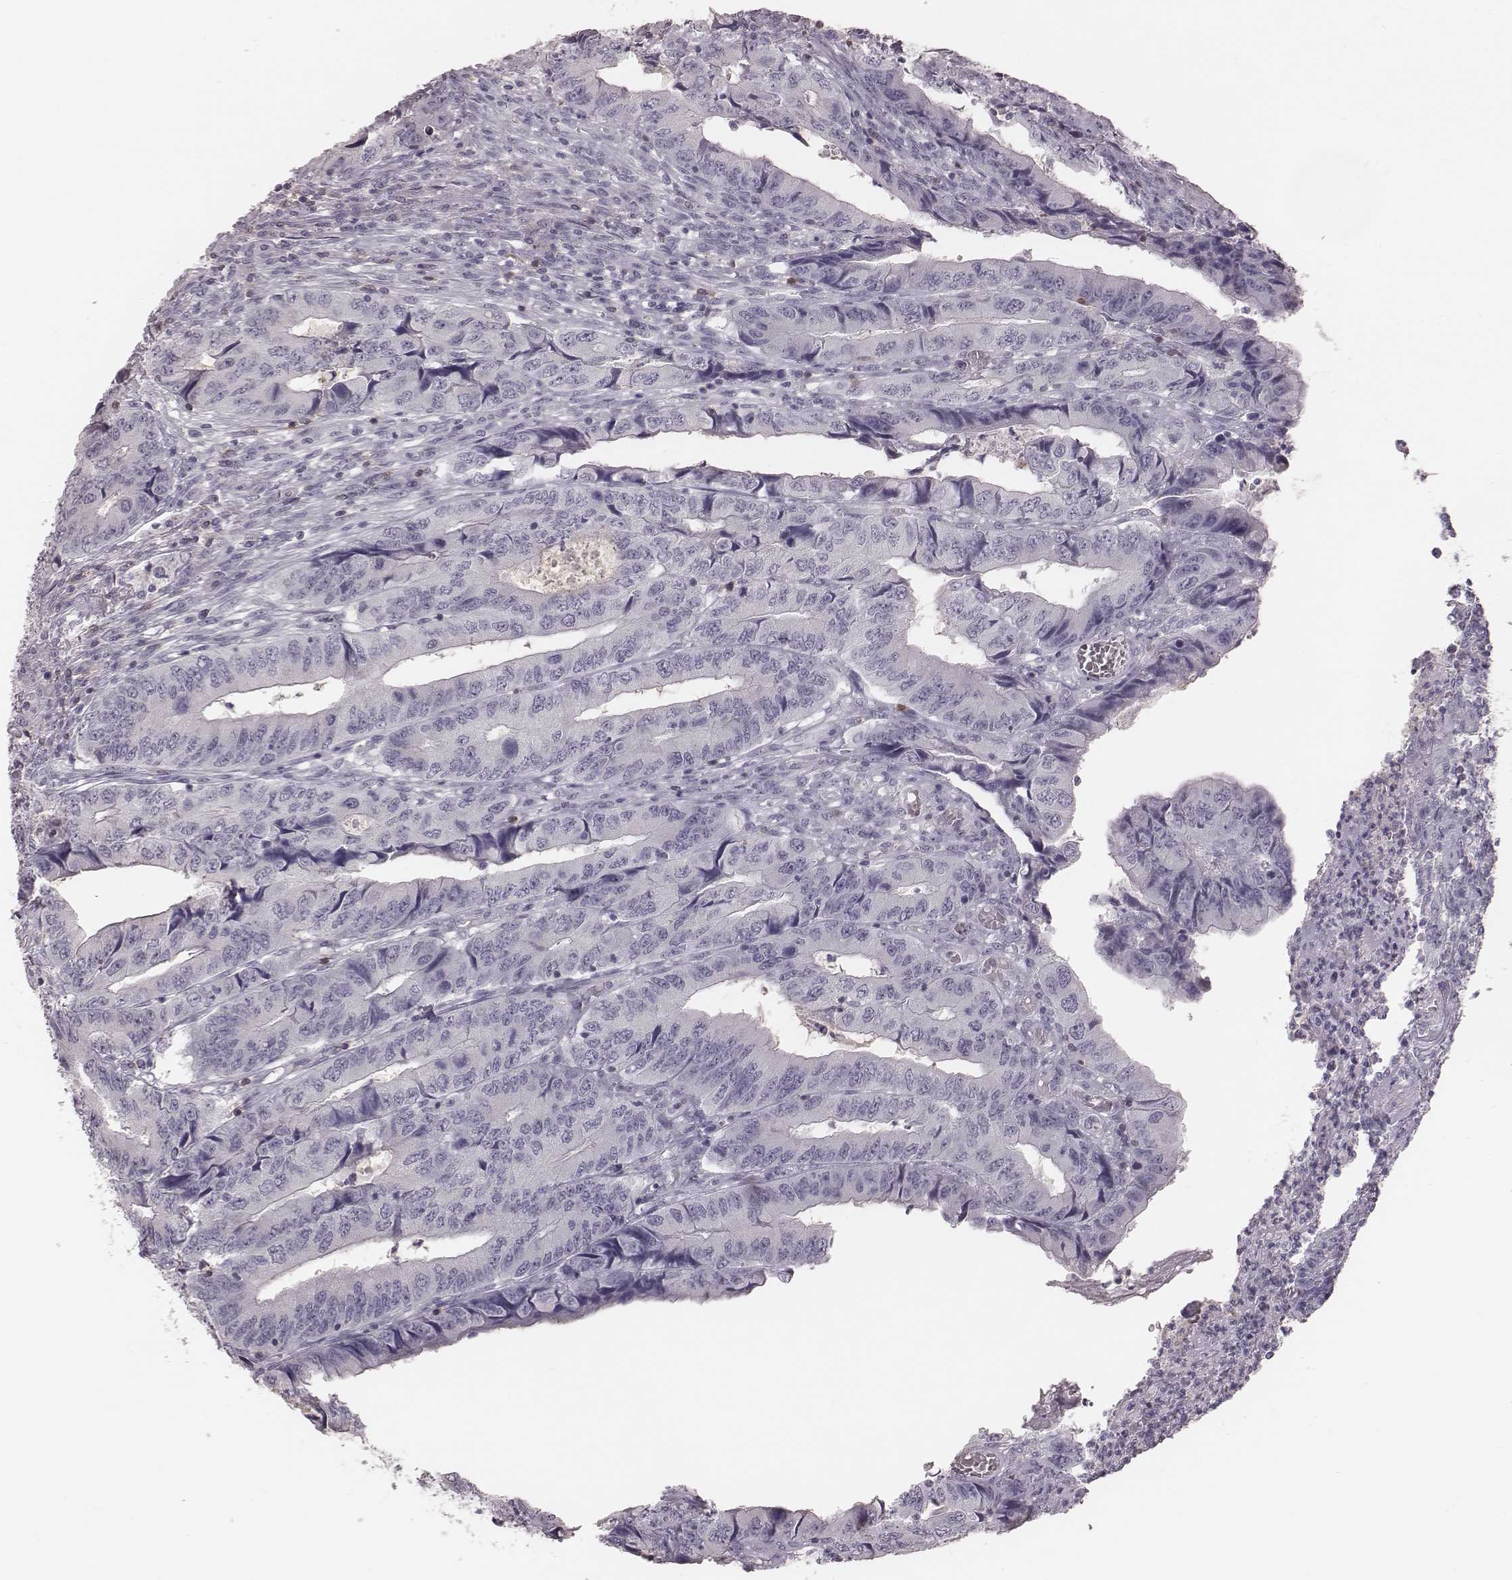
{"staining": {"intensity": "negative", "quantity": "none", "location": "none"}, "tissue": "colorectal cancer", "cell_type": "Tumor cells", "image_type": "cancer", "snomed": [{"axis": "morphology", "description": "Adenocarcinoma, NOS"}, {"axis": "topography", "description": "Colon"}], "caption": "Tumor cells show no significant staining in colorectal cancer (adenocarcinoma). Nuclei are stained in blue.", "gene": "PDCD1", "patient": {"sex": "male", "age": 53}}